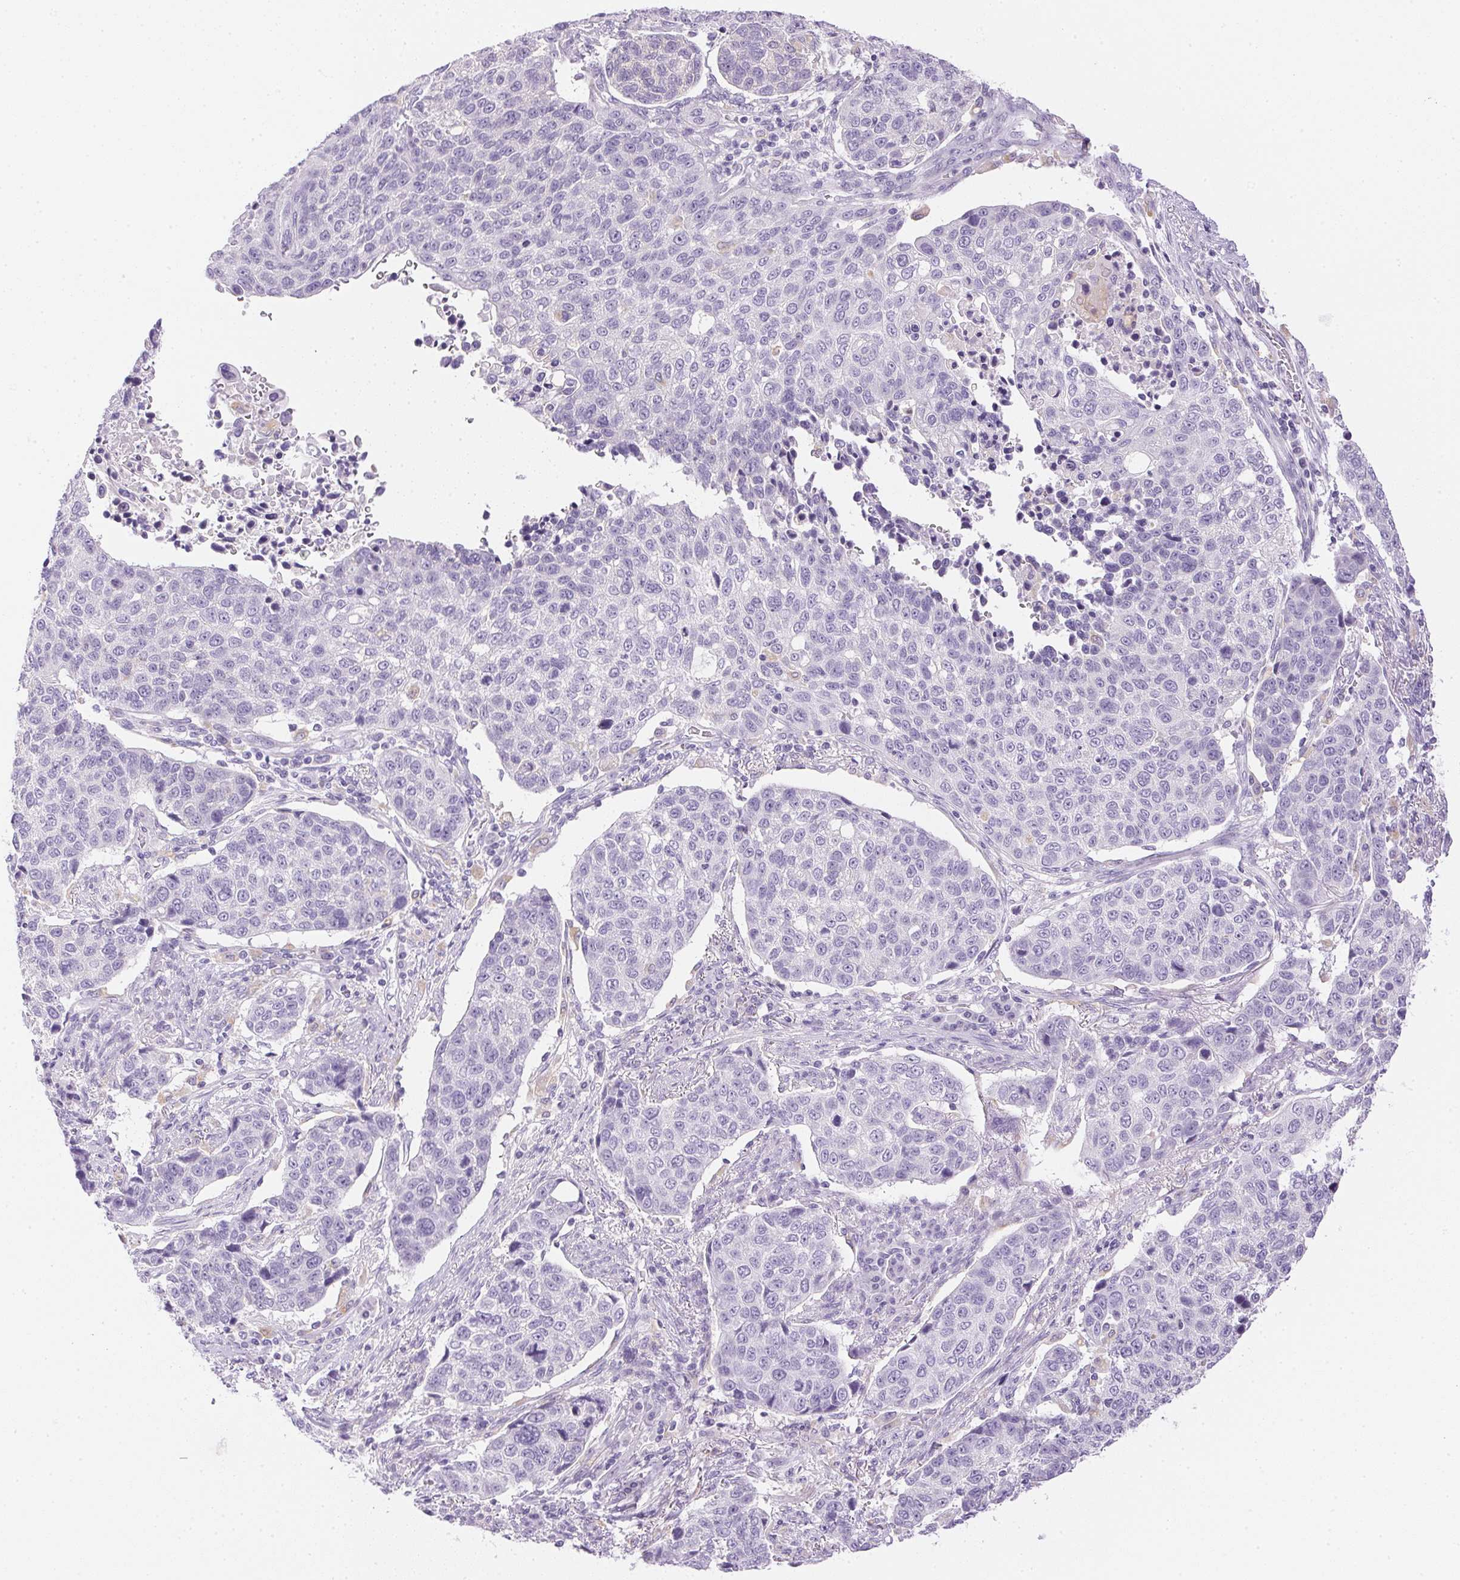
{"staining": {"intensity": "negative", "quantity": "none", "location": "none"}, "tissue": "lung cancer", "cell_type": "Tumor cells", "image_type": "cancer", "snomed": [{"axis": "morphology", "description": "Squamous cell carcinoma, NOS"}, {"axis": "topography", "description": "Lymph node"}, {"axis": "topography", "description": "Lung"}], "caption": "DAB (3,3'-diaminobenzidine) immunohistochemical staining of lung cancer (squamous cell carcinoma) demonstrates no significant expression in tumor cells.", "gene": "ATP6V1G3", "patient": {"sex": "male", "age": 61}}